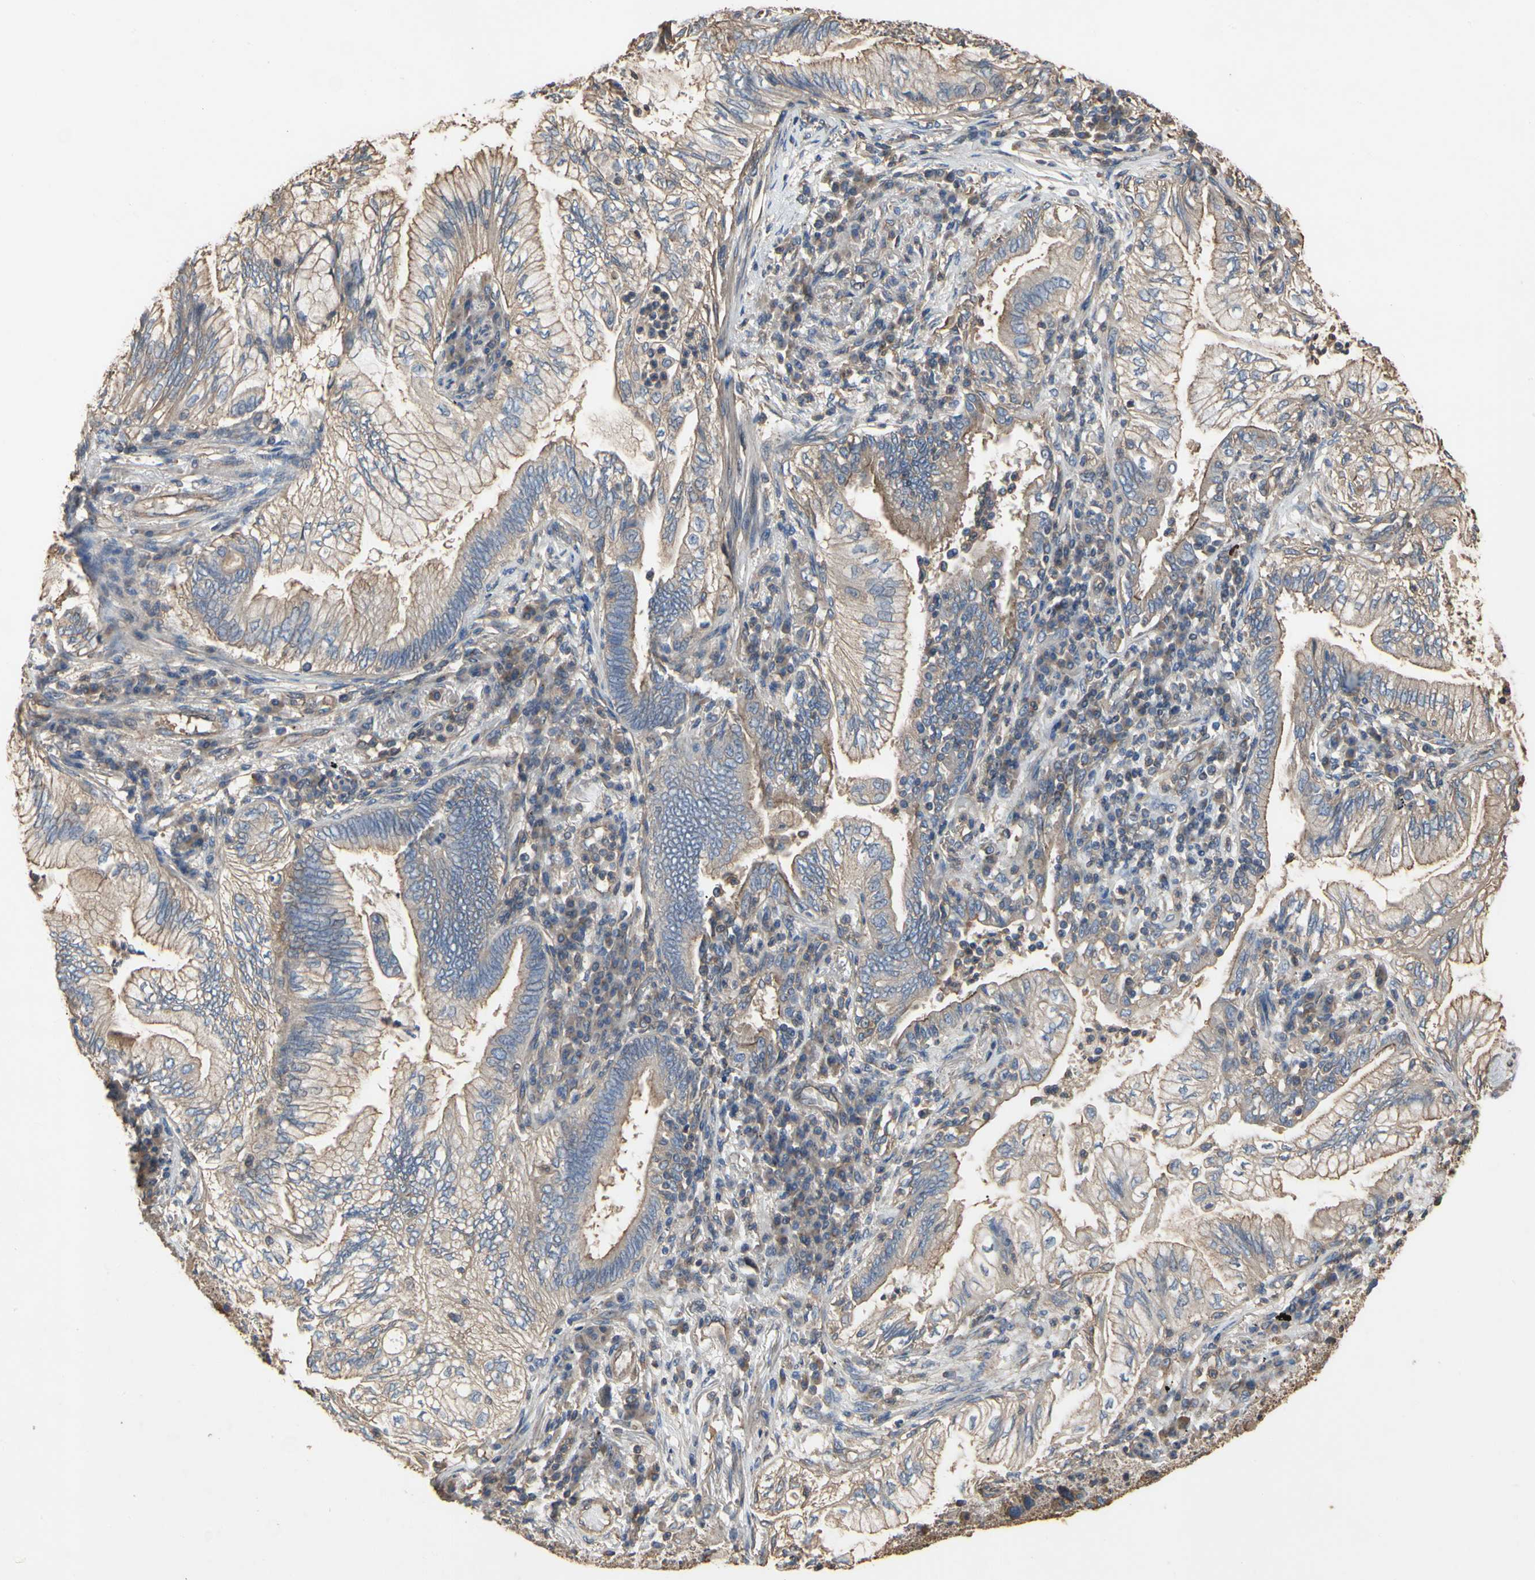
{"staining": {"intensity": "moderate", "quantity": ">75%", "location": "cytoplasmic/membranous"}, "tissue": "lung cancer", "cell_type": "Tumor cells", "image_type": "cancer", "snomed": [{"axis": "morphology", "description": "Normal tissue, NOS"}, {"axis": "morphology", "description": "Adenocarcinoma, NOS"}, {"axis": "topography", "description": "Bronchus"}, {"axis": "topography", "description": "Lung"}], "caption": "Human lung cancer (adenocarcinoma) stained with a brown dye displays moderate cytoplasmic/membranous positive staining in approximately >75% of tumor cells.", "gene": "PDZK1", "patient": {"sex": "female", "age": 70}}